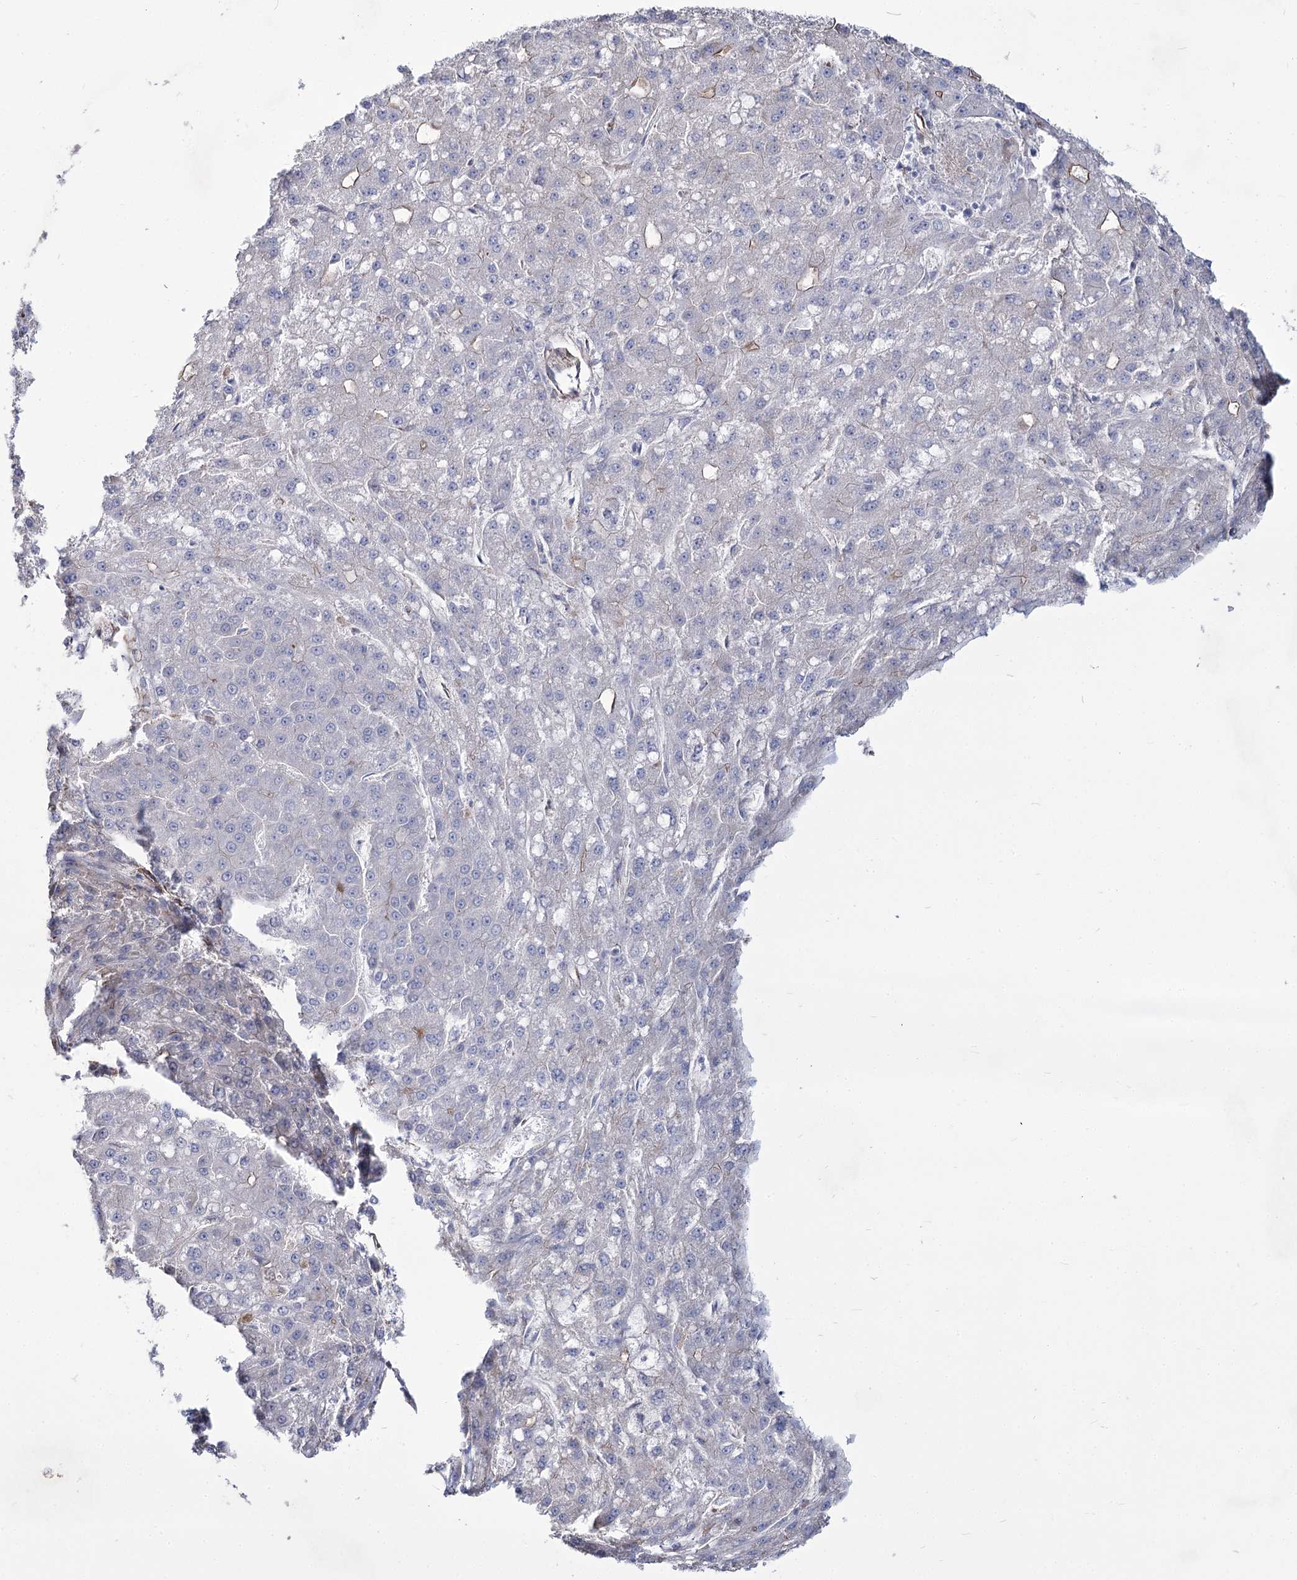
{"staining": {"intensity": "negative", "quantity": "none", "location": "none"}, "tissue": "liver cancer", "cell_type": "Tumor cells", "image_type": "cancer", "snomed": [{"axis": "morphology", "description": "Carcinoma, Hepatocellular, NOS"}, {"axis": "topography", "description": "Liver"}], "caption": "Immunohistochemistry (IHC) of liver hepatocellular carcinoma demonstrates no positivity in tumor cells. (DAB IHC, high magnification).", "gene": "ME3", "patient": {"sex": "male", "age": 67}}